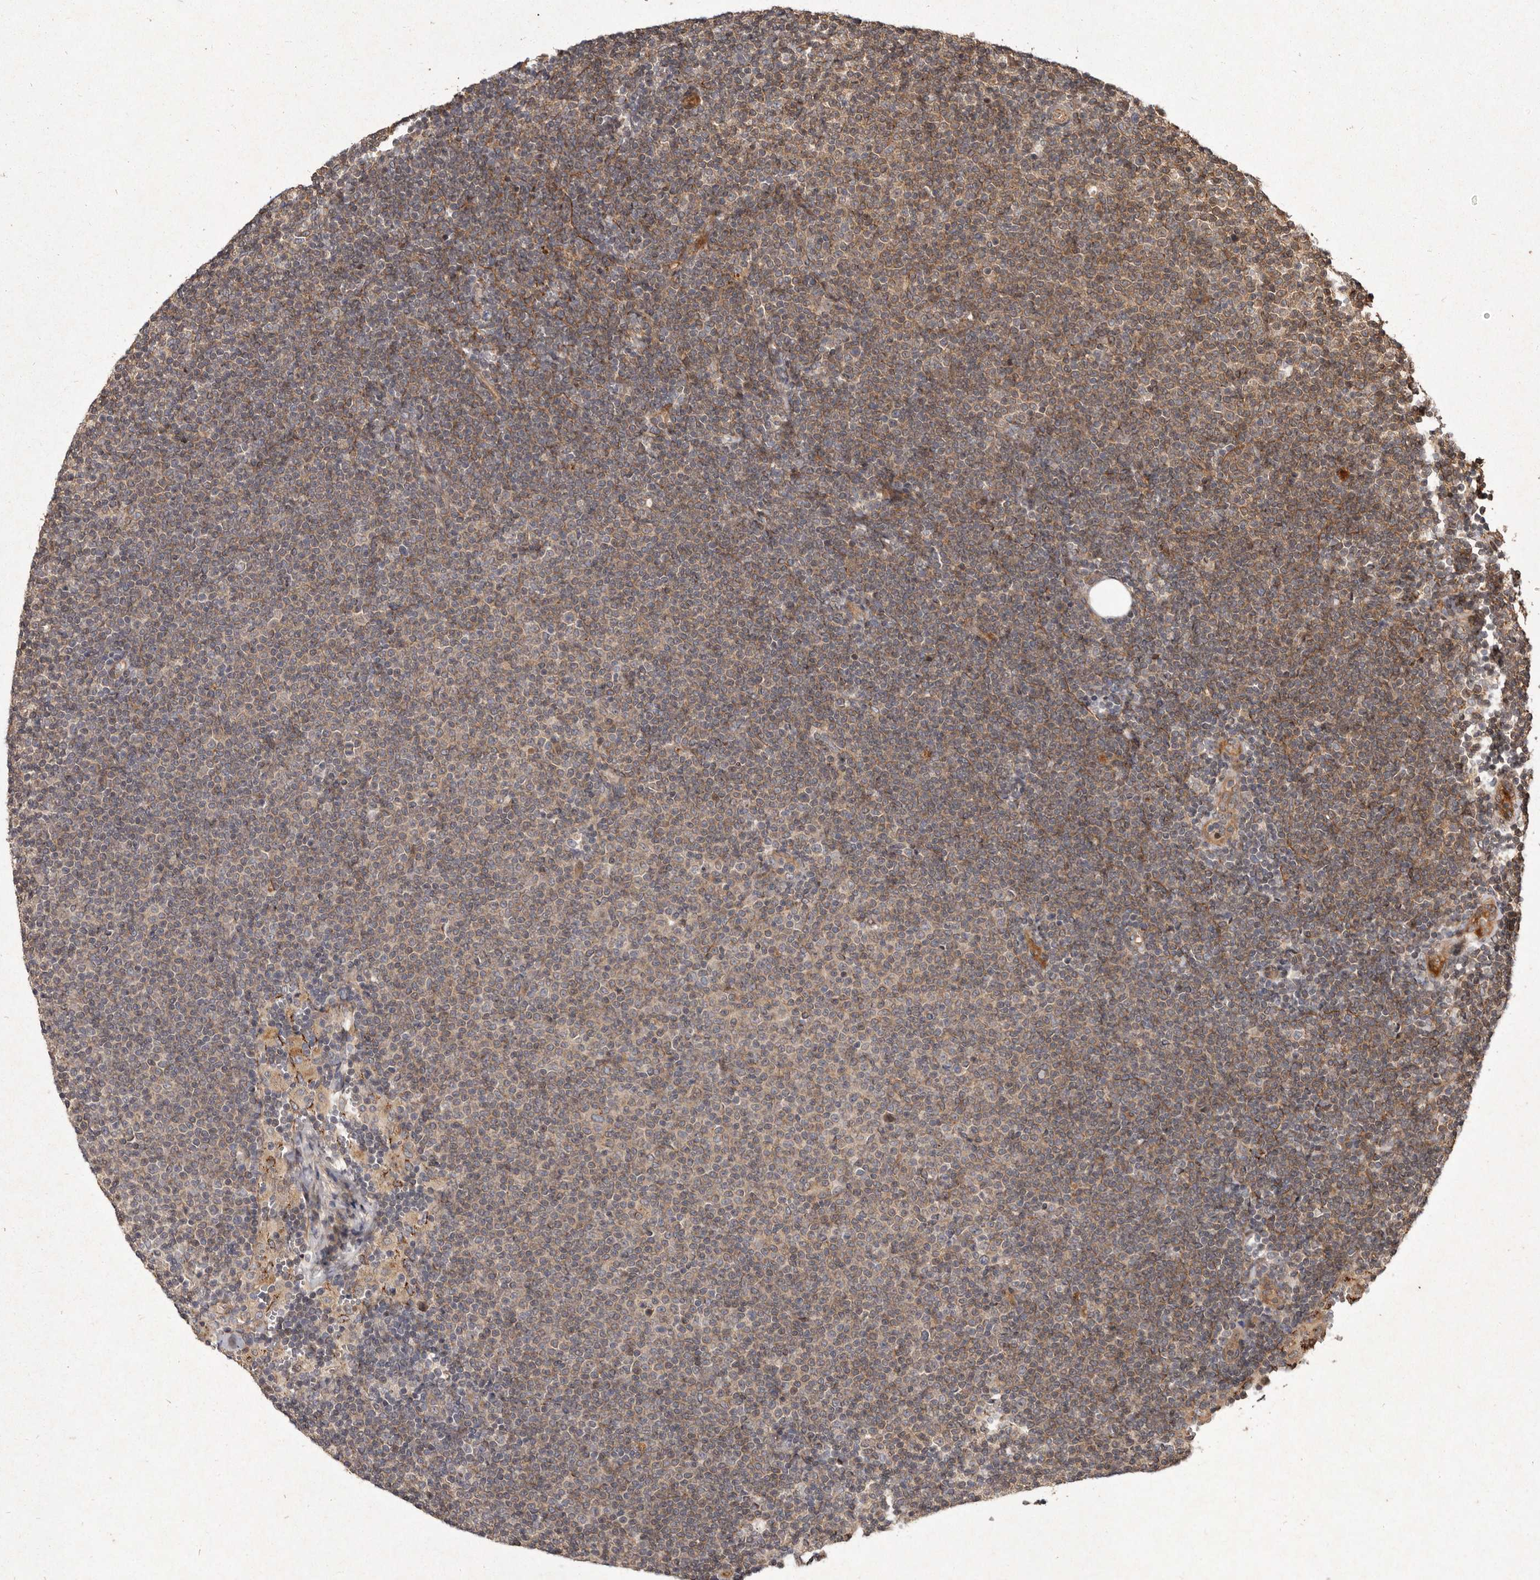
{"staining": {"intensity": "negative", "quantity": "none", "location": "none"}, "tissue": "lymphoma", "cell_type": "Tumor cells", "image_type": "cancer", "snomed": [{"axis": "morphology", "description": "Malignant lymphoma, non-Hodgkin's type, Low grade"}, {"axis": "topography", "description": "Lymph node"}], "caption": "Tumor cells show no significant staining in lymphoma.", "gene": "SEMA3A", "patient": {"sex": "female", "age": 53}}